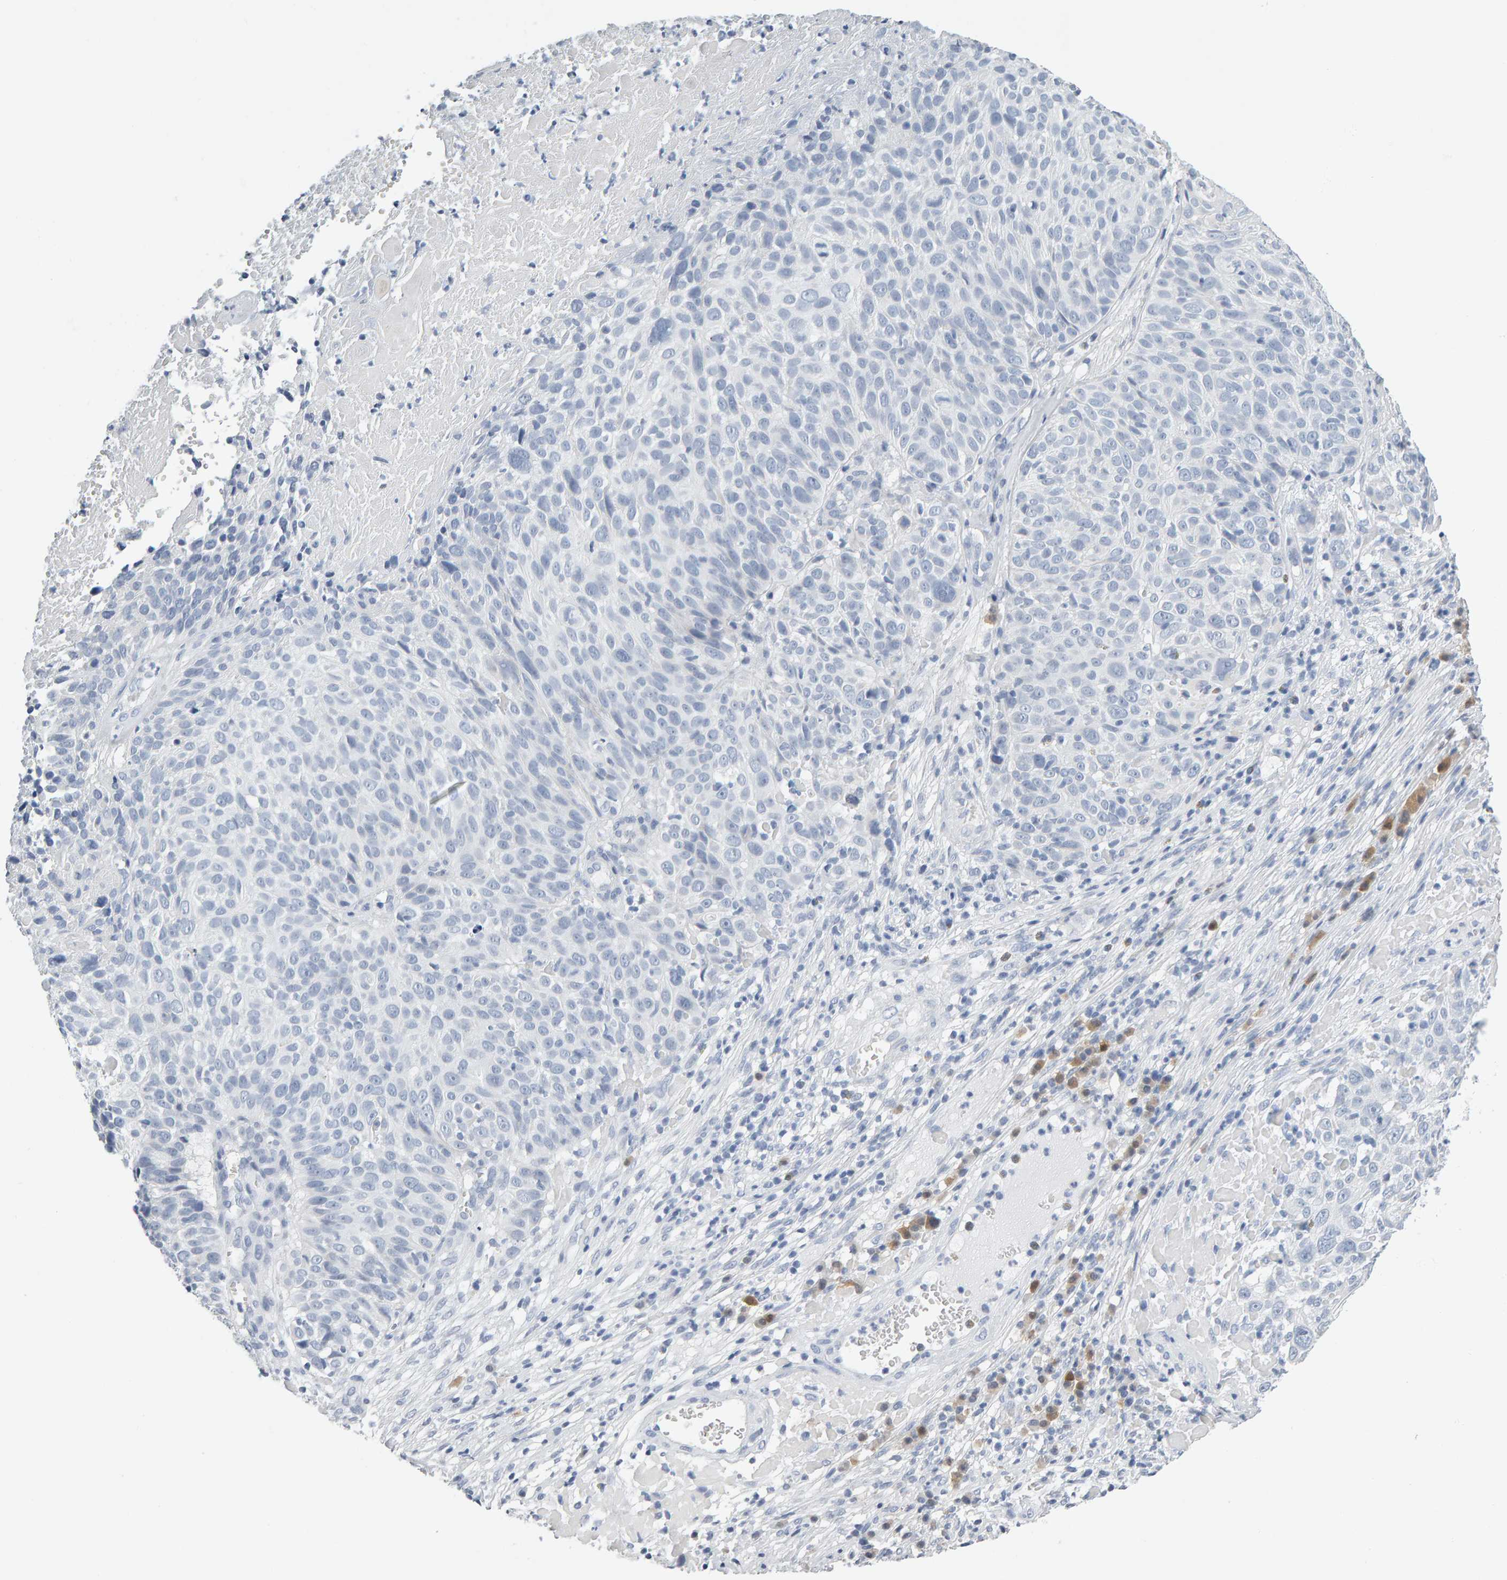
{"staining": {"intensity": "negative", "quantity": "none", "location": "none"}, "tissue": "cervical cancer", "cell_type": "Tumor cells", "image_type": "cancer", "snomed": [{"axis": "morphology", "description": "Squamous cell carcinoma, NOS"}, {"axis": "topography", "description": "Cervix"}], "caption": "Histopathology image shows no significant protein positivity in tumor cells of squamous cell carcinoma (cervical).", "gene": "CTH", "patient": {"sex": "female", "age": 74}}